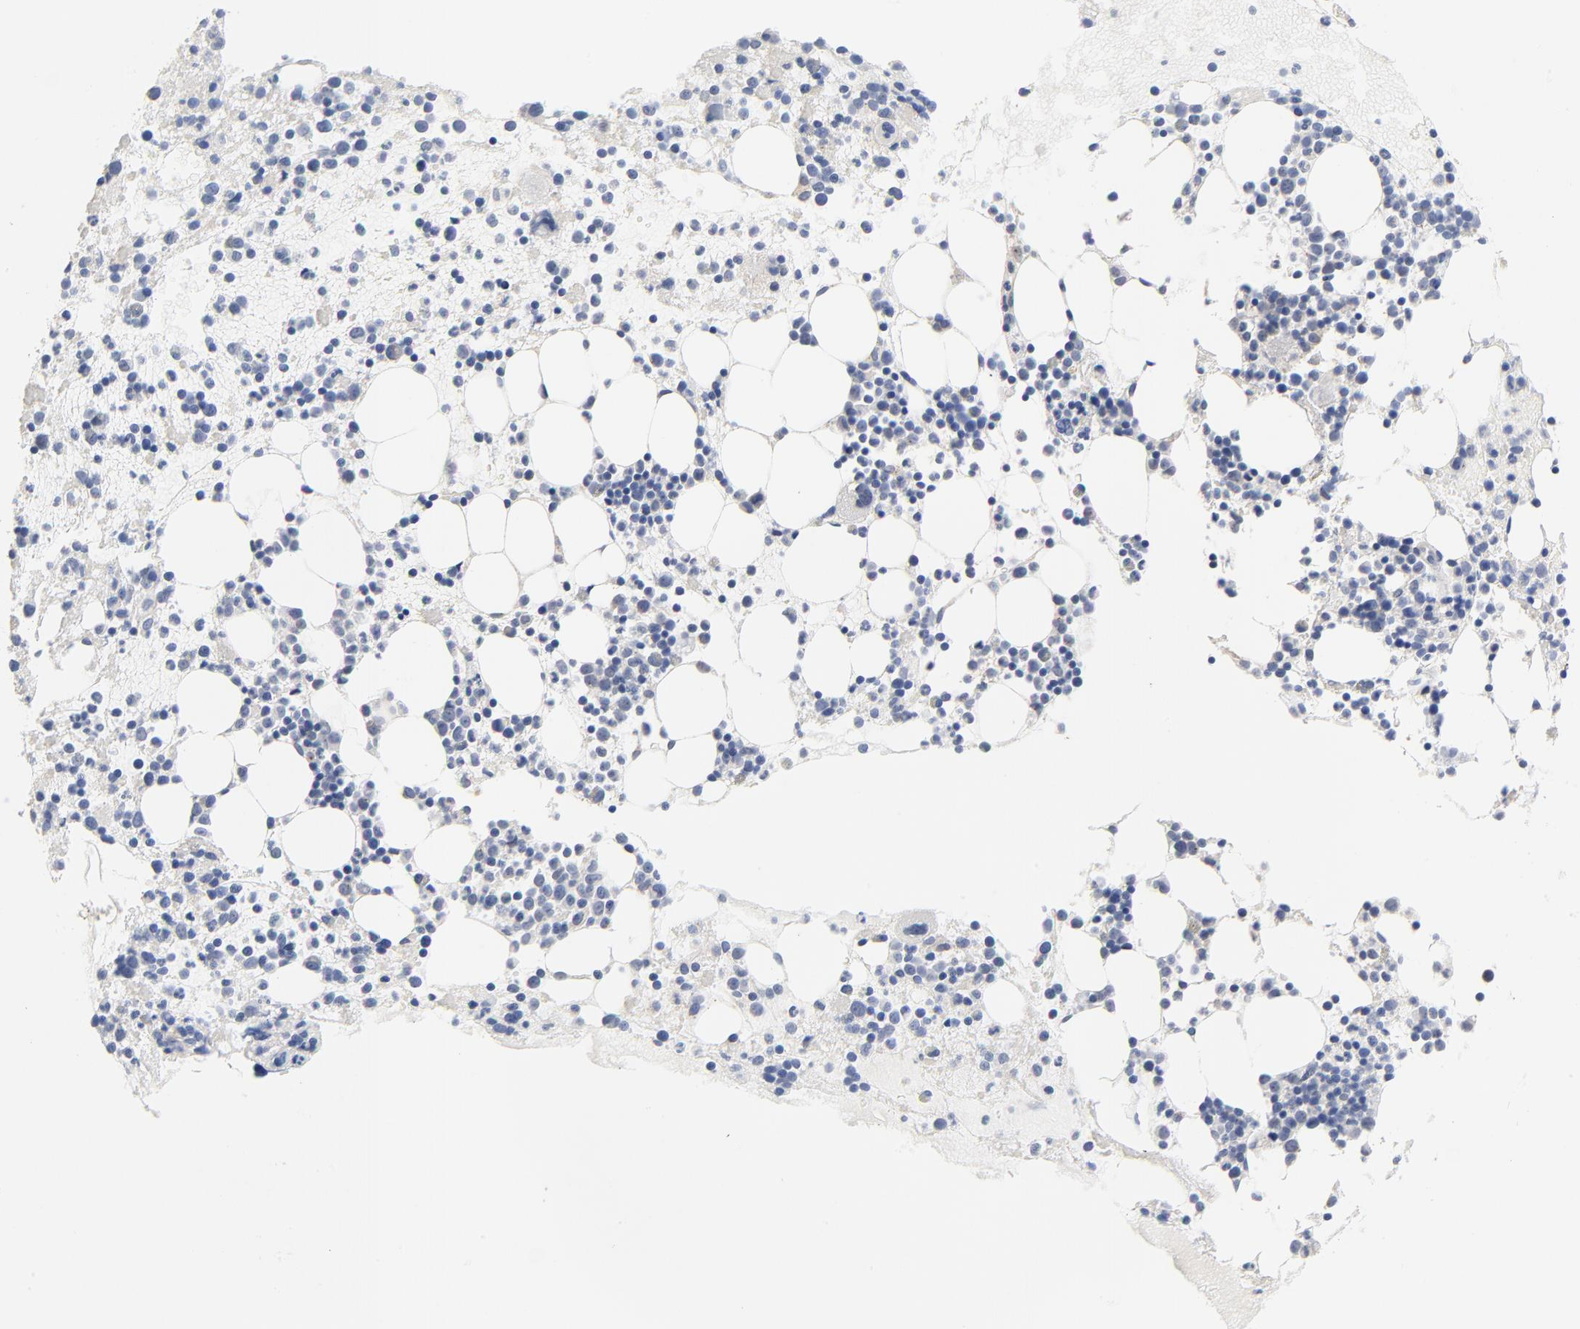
{"staining": {"intensity": "weak", "quantity": "<25%", "location": "cytoplasmic/membranous"}, "tissue": "bone marrow", "cell_type": "Hematopoietic cells", "image_type": "normal", "snomed": [{"axis": "morphology", "description": "Normal tissue, NOS"}, {"axis": "topography", "description": "Bone marrow"}], "caption": "Immunohistochemical staining of unremarkable bone marrow reveals no significant positivity in hematopoietic cells.", "gene": "DNAL4", "patient": {"sex": "male", "age": 15}}